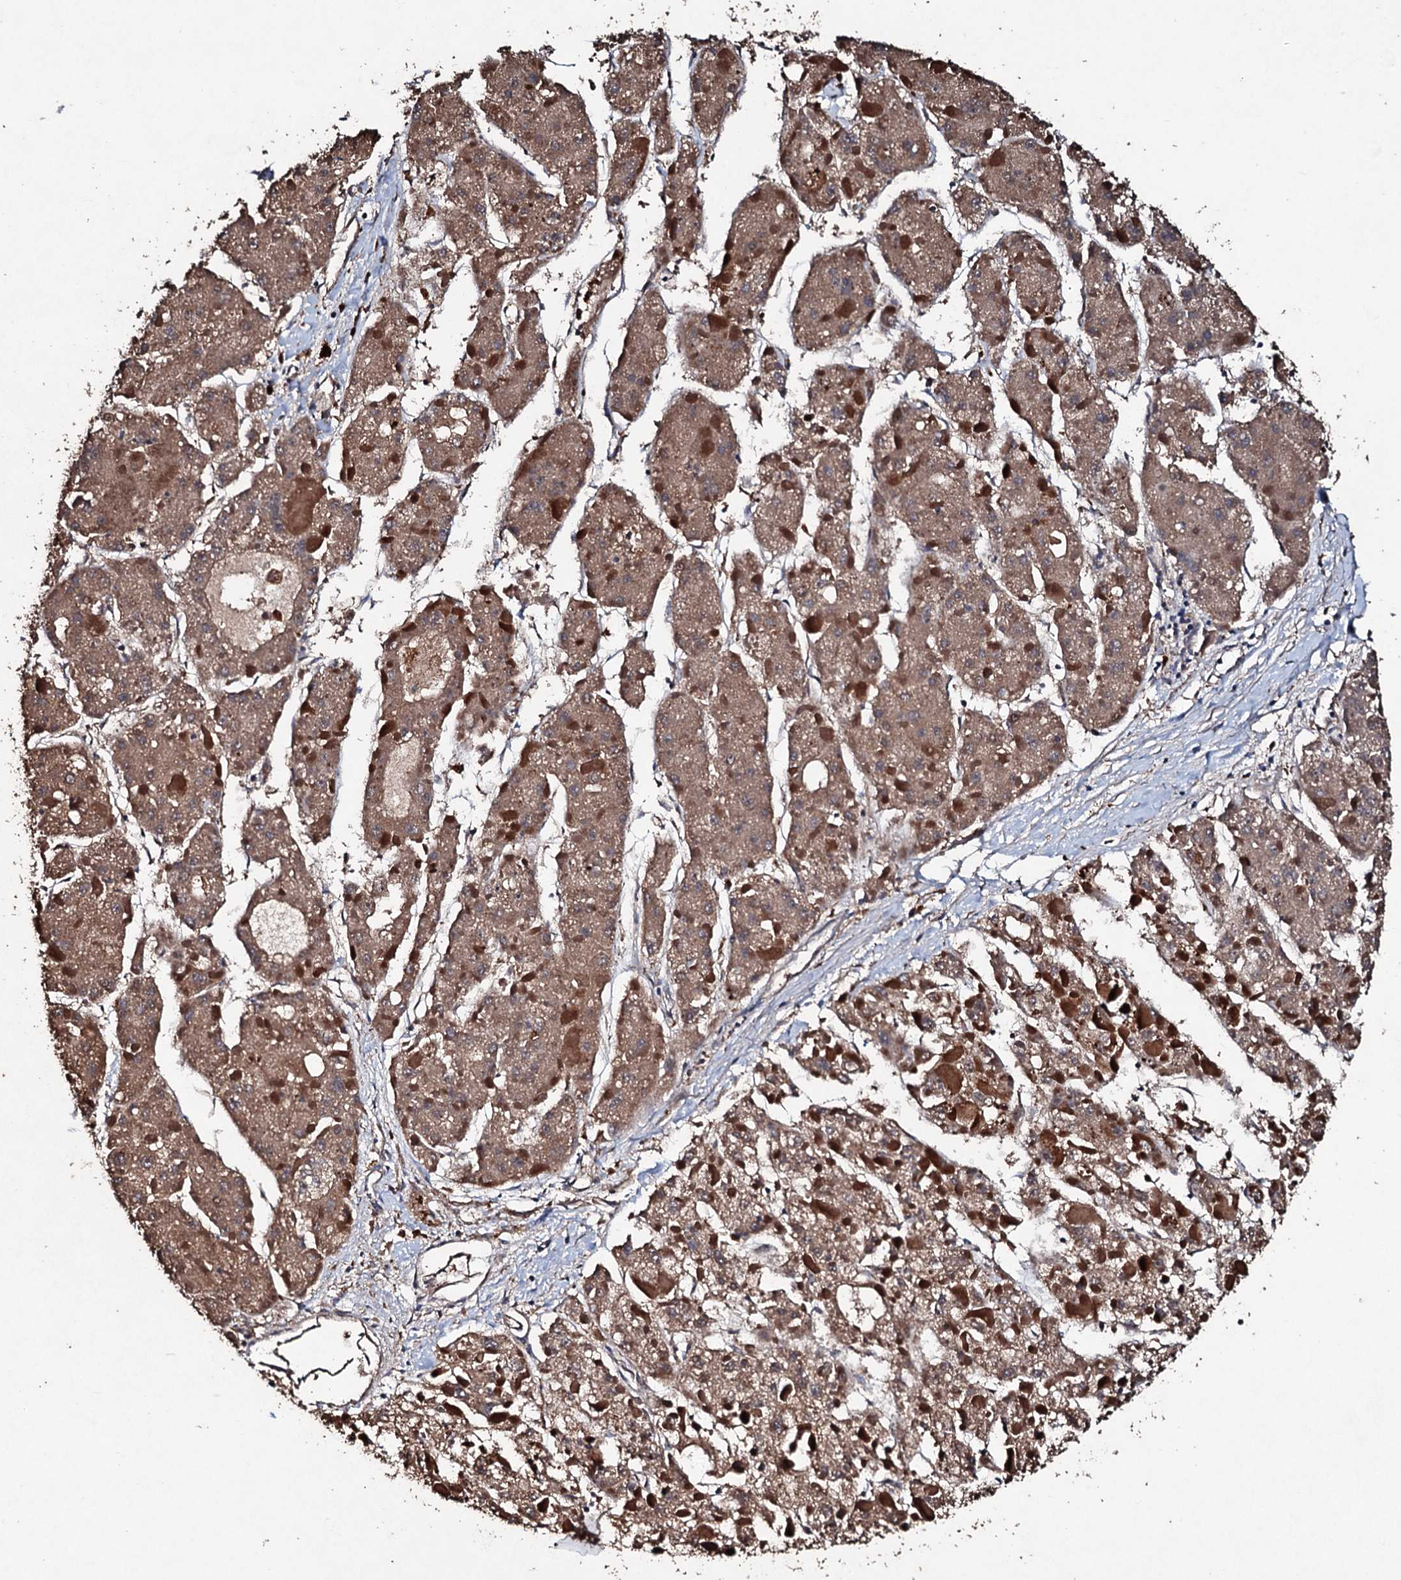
{"staining": {"intensity": "moderate", "quantity": ">75%", "location": "cytoplasmic/membranous"}, "tissue": "liver cancer", "cell_type": "Tumor cells", "image_type": "cancer", "snomed": [{"axis": "morphology", "description": "Carcinoma, Hepatocellular, NOS"}, {"axis": "topography", "description": "Liver"}], "caption": "Protein staining reveals moderate cytoplasmic/membranous staining in approximately >75% of tumor cells in liver cancer (hepatocellular carcinoma).", "gene": "KERA", "patient": {"sex": "female", "age": 73}}